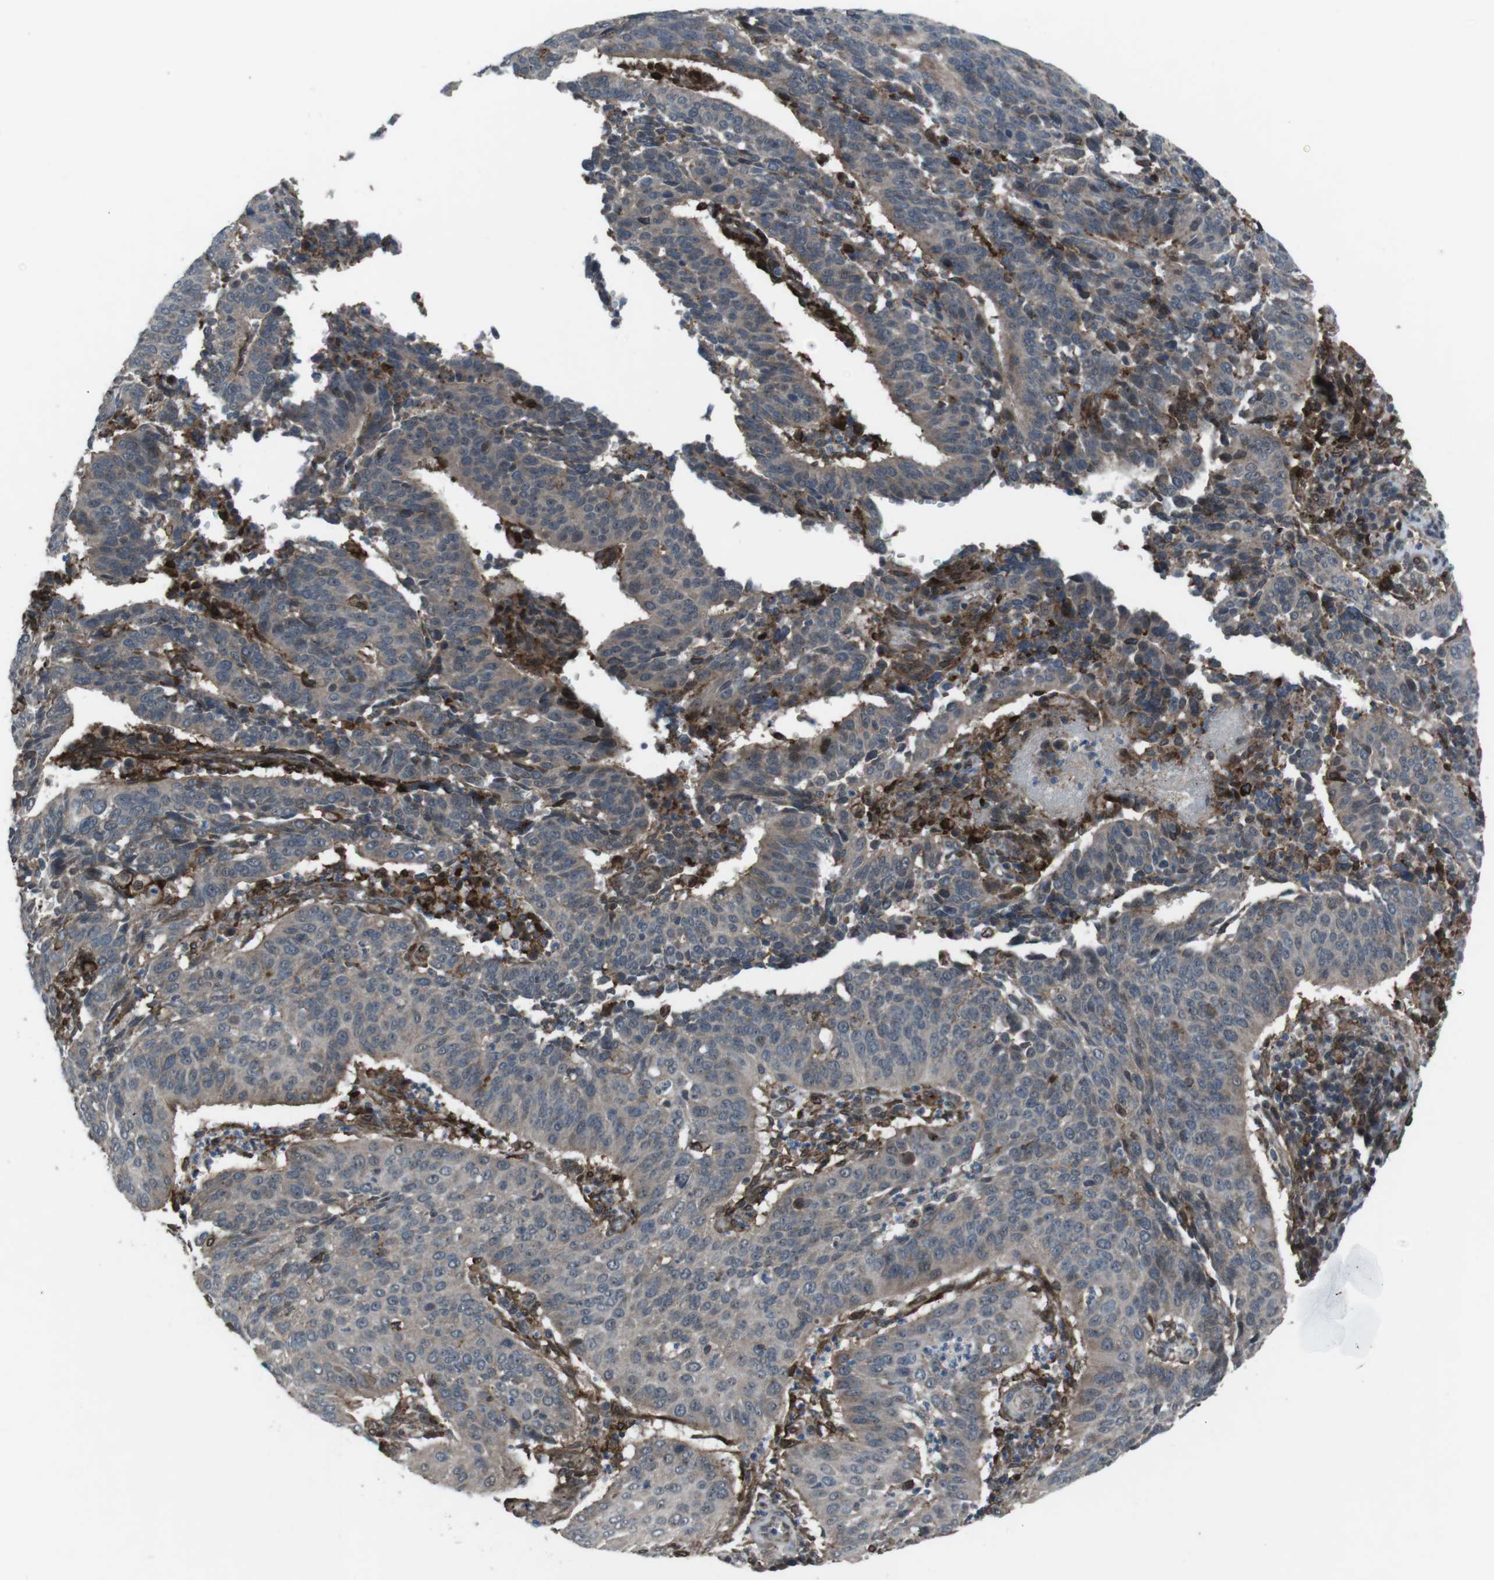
{"staining": {"intensity": "weak", "quantity": ">75%", "location": "cytoplasmic/membranous"}, "tissue": "cervical cancer", "cell_type": "Tumor cells", "image_type": "cancer", "snomed": [{"axis": "morphology", "description": "Normal tissue, NOS"}, {"axis": "morphology", "description": "Squamous cell carcinoma, NOS"}, {"axis": "topography", "description": "Cervix"}], "caption": "Human squamous cell carcinoma (cervical) stained with a protein marker reveals weak staining in tumor cells.", "gene": "GDF10", "patient": {"sex": "female", "age": 39}}